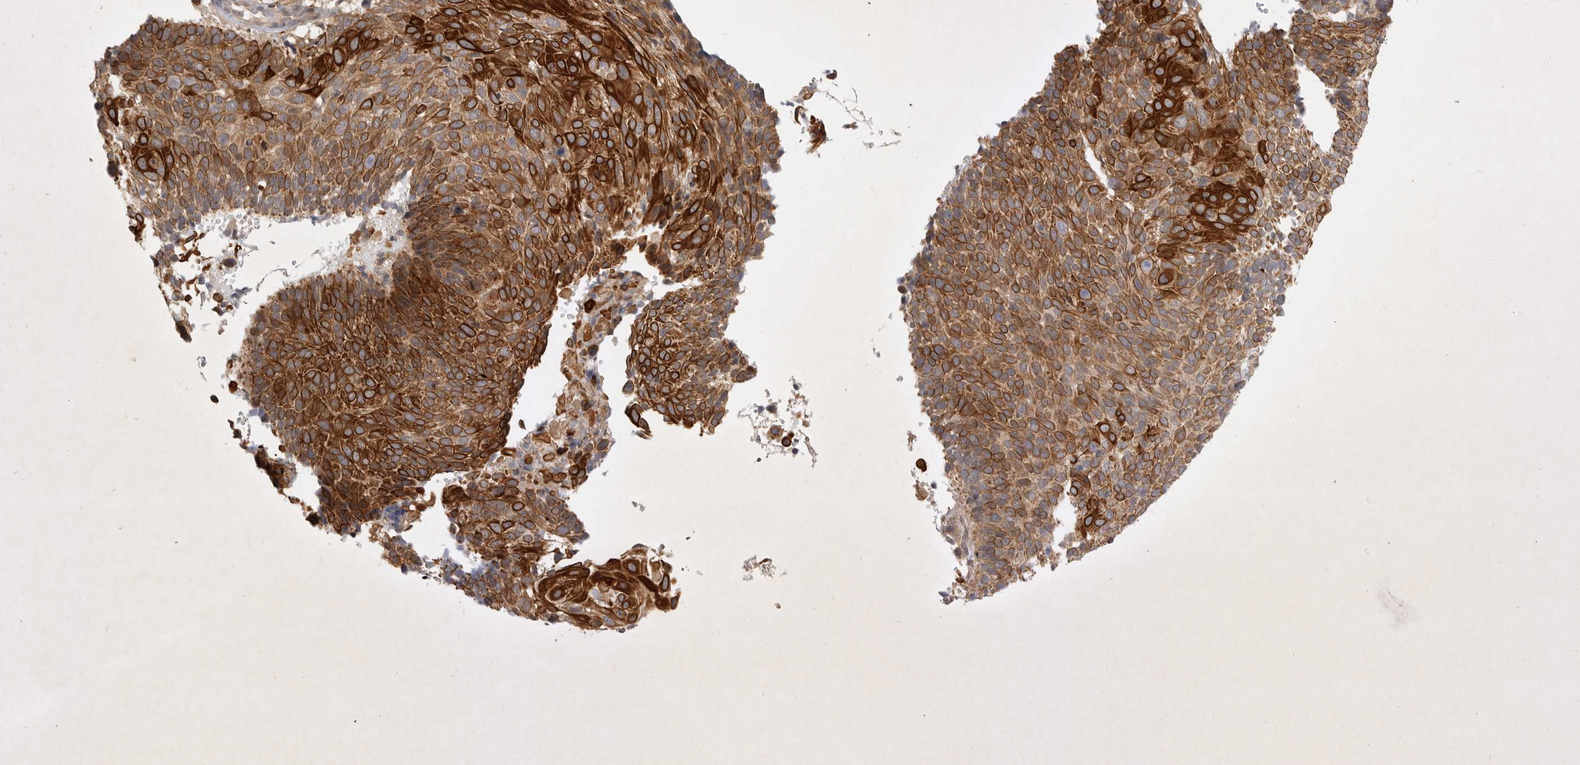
{"staining": {"intensity": "strong", "quantity": ">75%", "location": "cytoplasmic/membranous"}, "tissue": "cervical cancer", "cell_type": "Tumor cells", "image_type": "cancer", "snomed": [{"axis": "morphology", "description": "Squamous cell carcinoma, NOS"}, {"axis": "topography", "description": "Cervix"}], "caption": "Strong cytoplasmic/membranous protein positivity is present in about >75% of tumor cells in cervical squamous cell carcinoma.", "gene": "PTPDC1", "patient": {"sex": "female", "age": 74}}